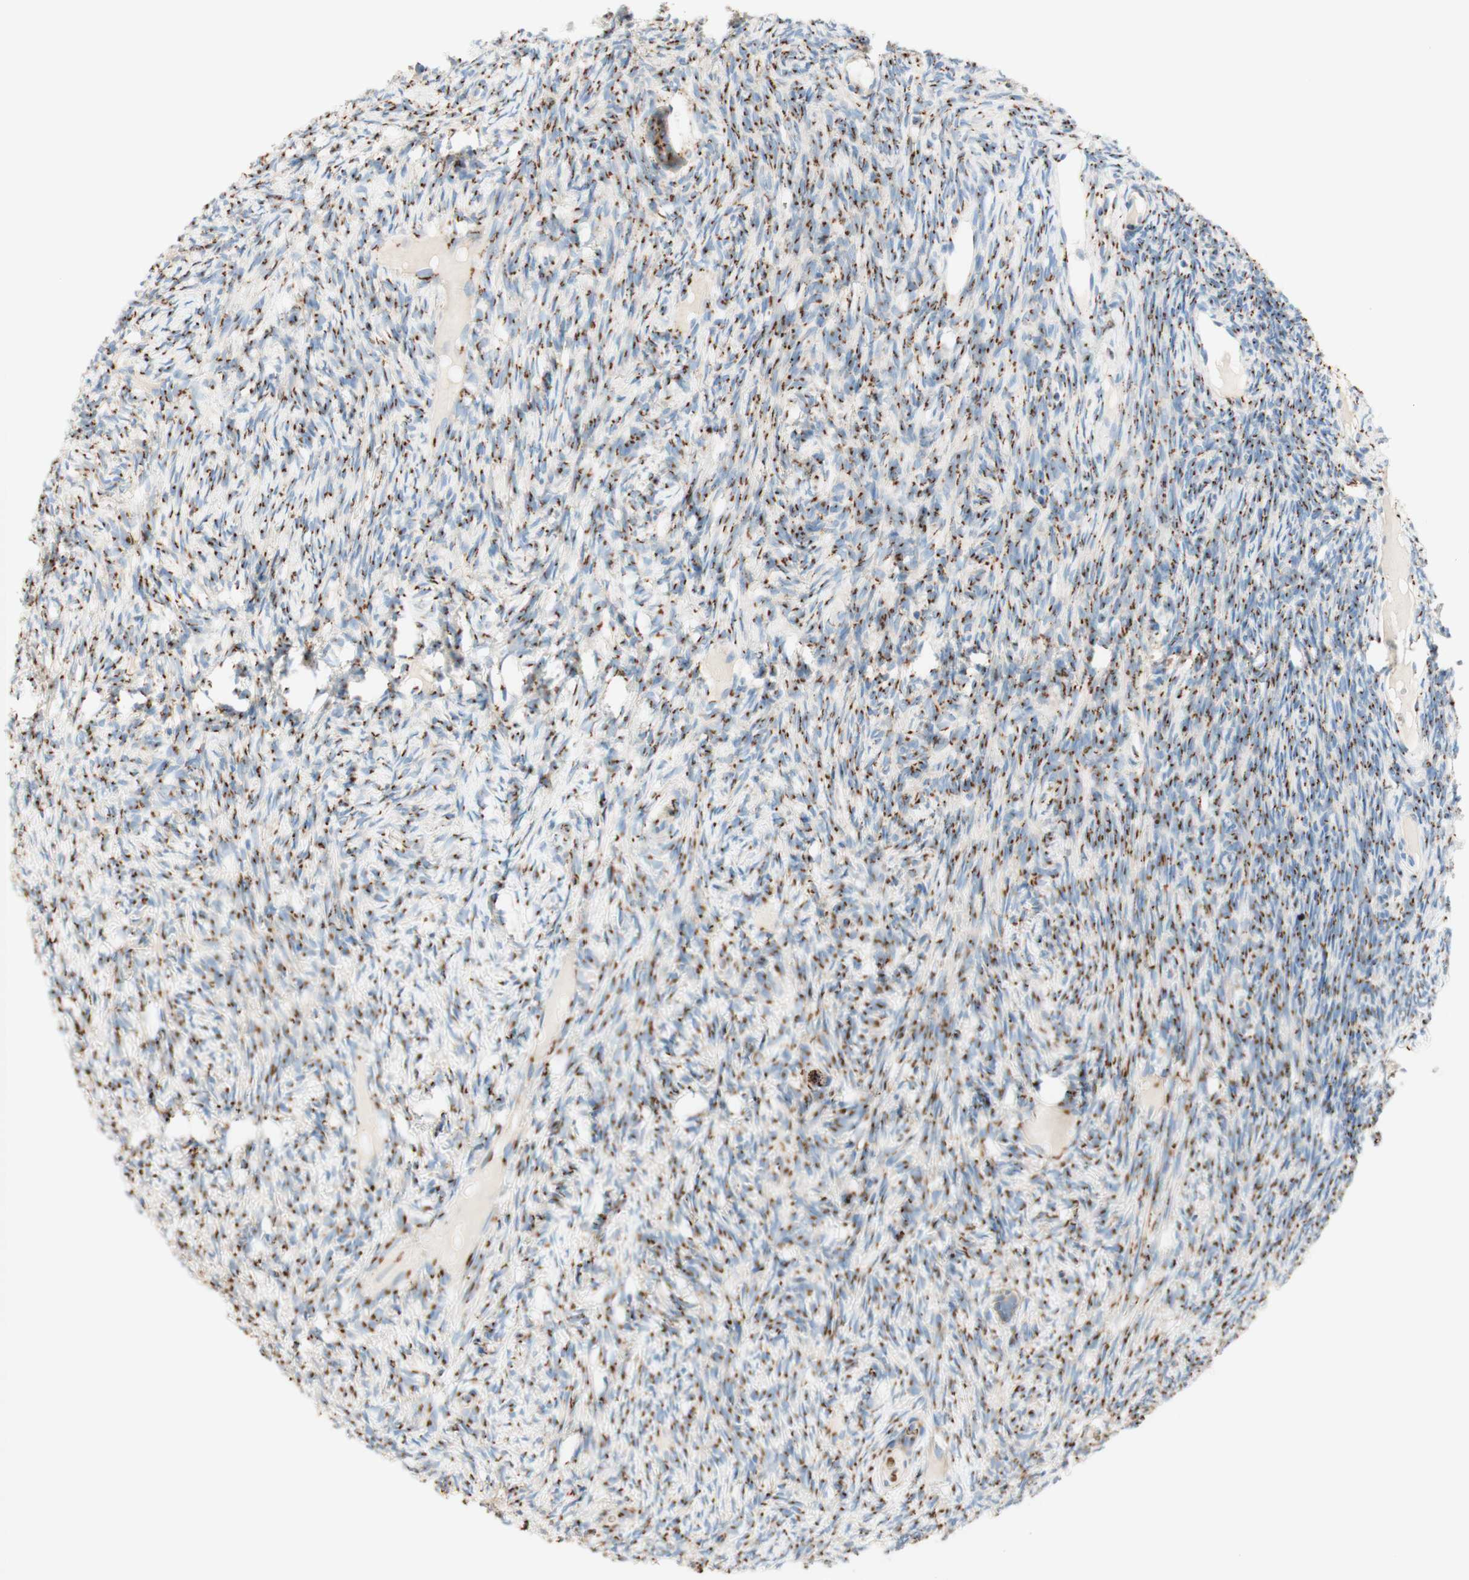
{"staining": {"intensity": "strong", "quantity": "25%-75%", "location": "cytoplasmic/membranous"}, "tissue": "ovary", "cell_type": "Ovarian stroma cells", "image_type": "normal", "snomed": [{"axis": "morphology", "description": "Normal tissue, NOS"}, {"axis": "topography", "description": "Ovary"}], "caption": "The photomicrograph shows immunohistochemical staining of benign ovary. There is strong cytoplasmic/membranous positivity is seen in approximately 25%-75% of ovarian stroma cells.", "gene": "GOLGB1", "patient": {"sex": "female", "age": 33}}